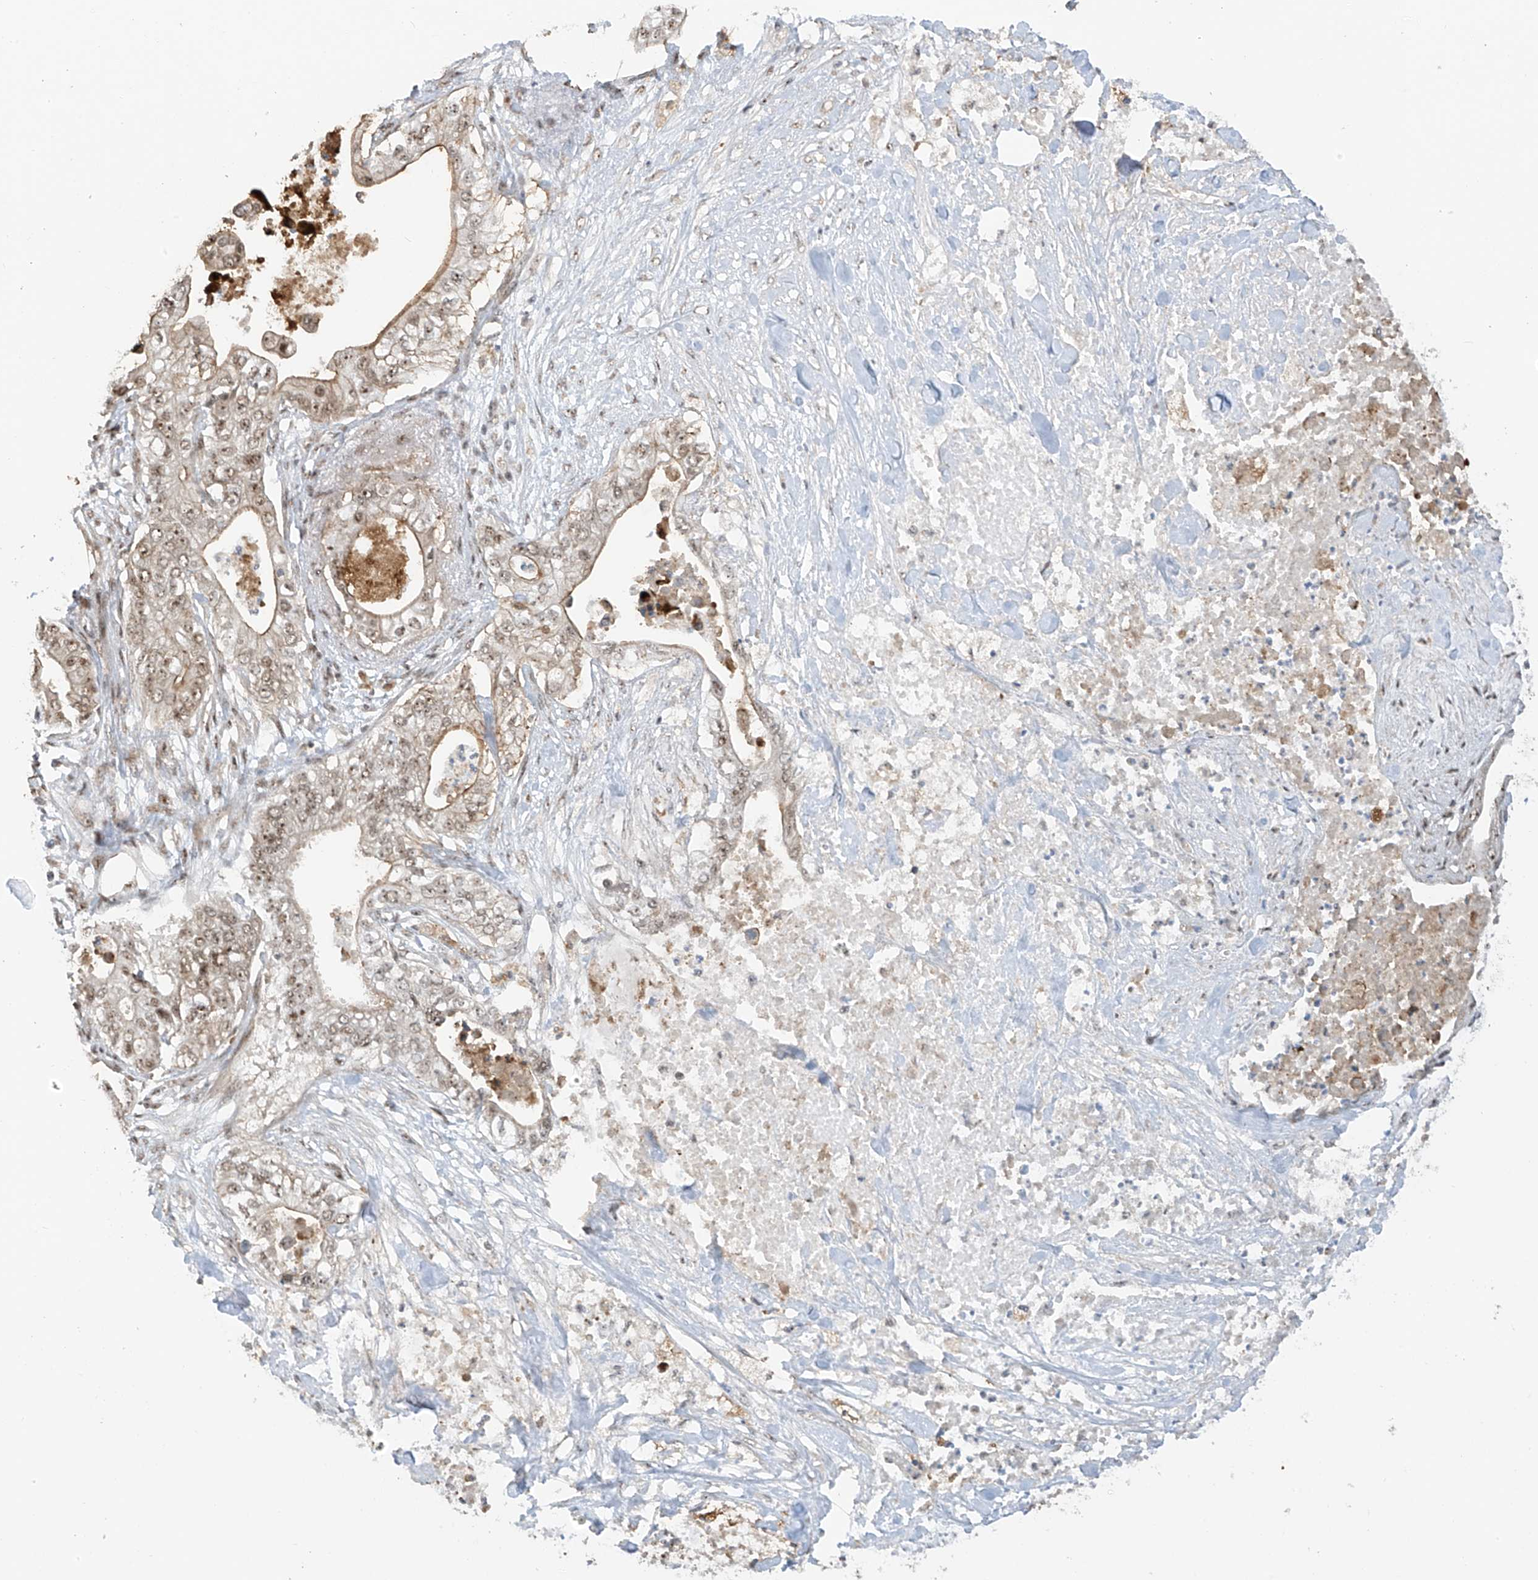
{"staining": {"intensity": "weak", "quantity": ">75%", "location": "nuclear"}, "tissue": "pancreatic cancer", "cell_type": "Tumor cells", "image_type": "cancer", "snomed": [{"axis": "morphology", "description": "Adenocarcinoma, NOS"}, {"axis": "topography", "description": "Pancreas"}], "caption": "Adenocarcinoma (pancreatic) was stained to show a protein in brown. There is low levels of weak nuclear staining in approximately >75% of tumor cells.", "gene": "C1orf131", "patient": {"sex": "female", "age": 78}}